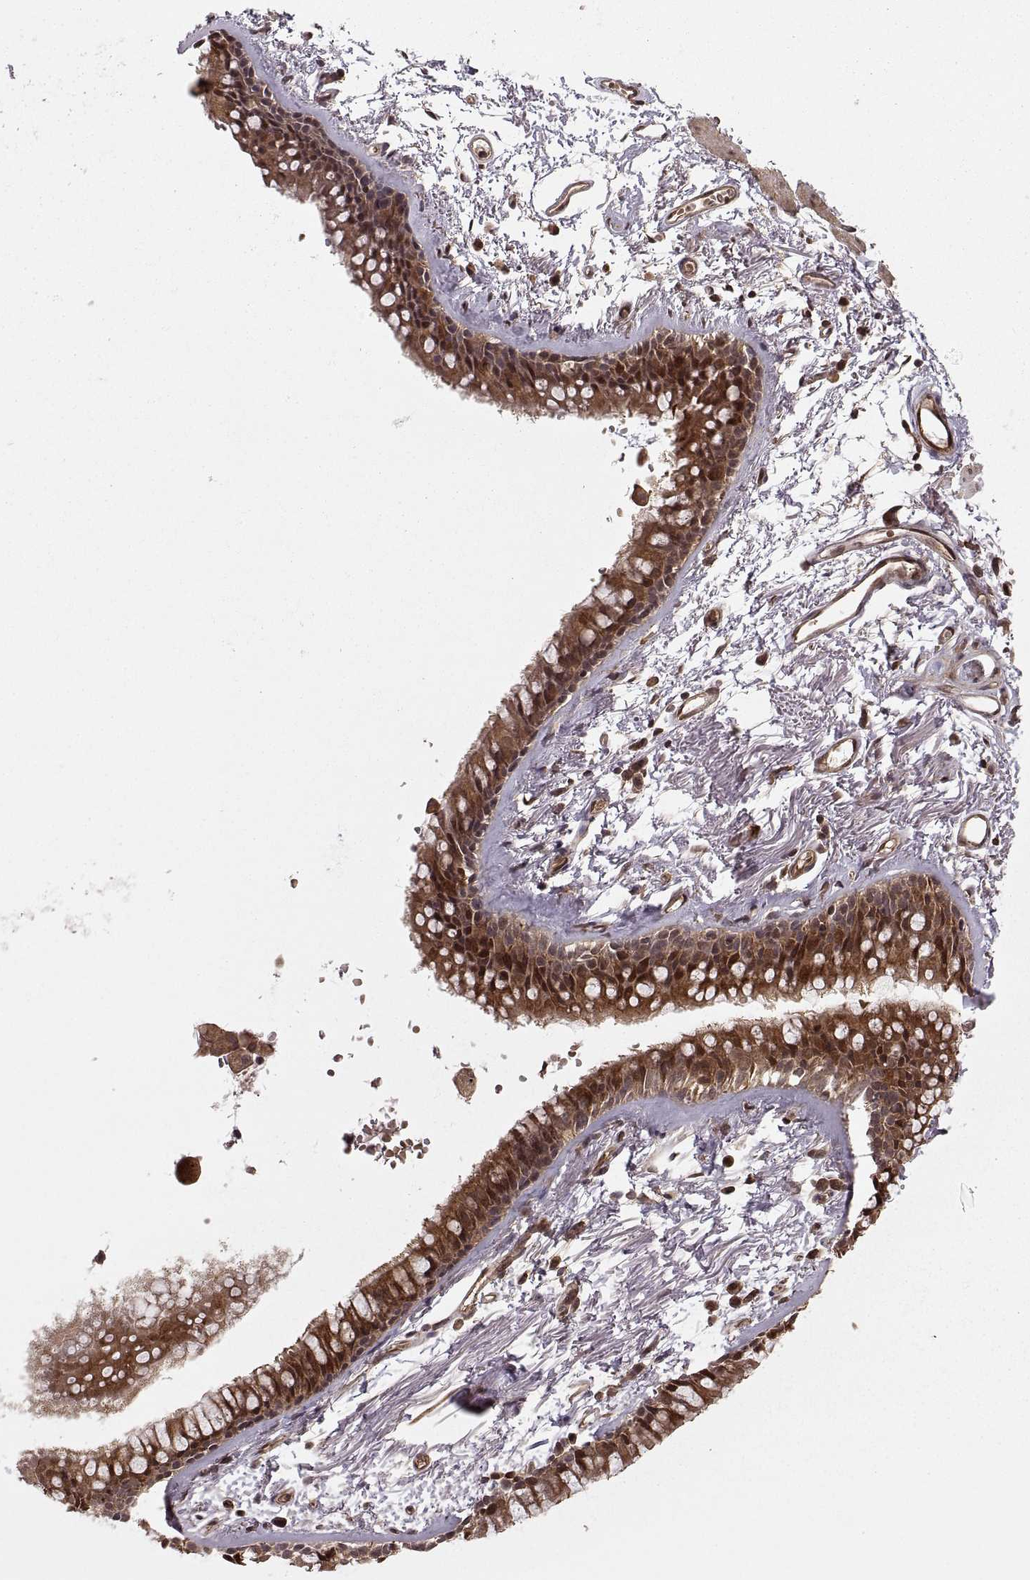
{"staining": {"intensity": "strong", "quantity": ">75%", "location": "cytoplasmic/membranous"}, "tissue": "soft tissue", "cell_type": "Fibroblasts", "image_type": "normal", "snomed": [{"axis": "morphology", "description": "Normal tissue, NOS"}, {"axis": "topography", "description": "Cartilage tissue"}, {"axis": "topography", "description": "Bronchus"}], "caption": "Strong cytoplasmic/membranous positivity for a protein is appreciated in about >75% of fibroblasts of normal soft tissue using immunohistochemistry.", "gene": "DEDD", "patient": {"sex": "female", "age": 79}}